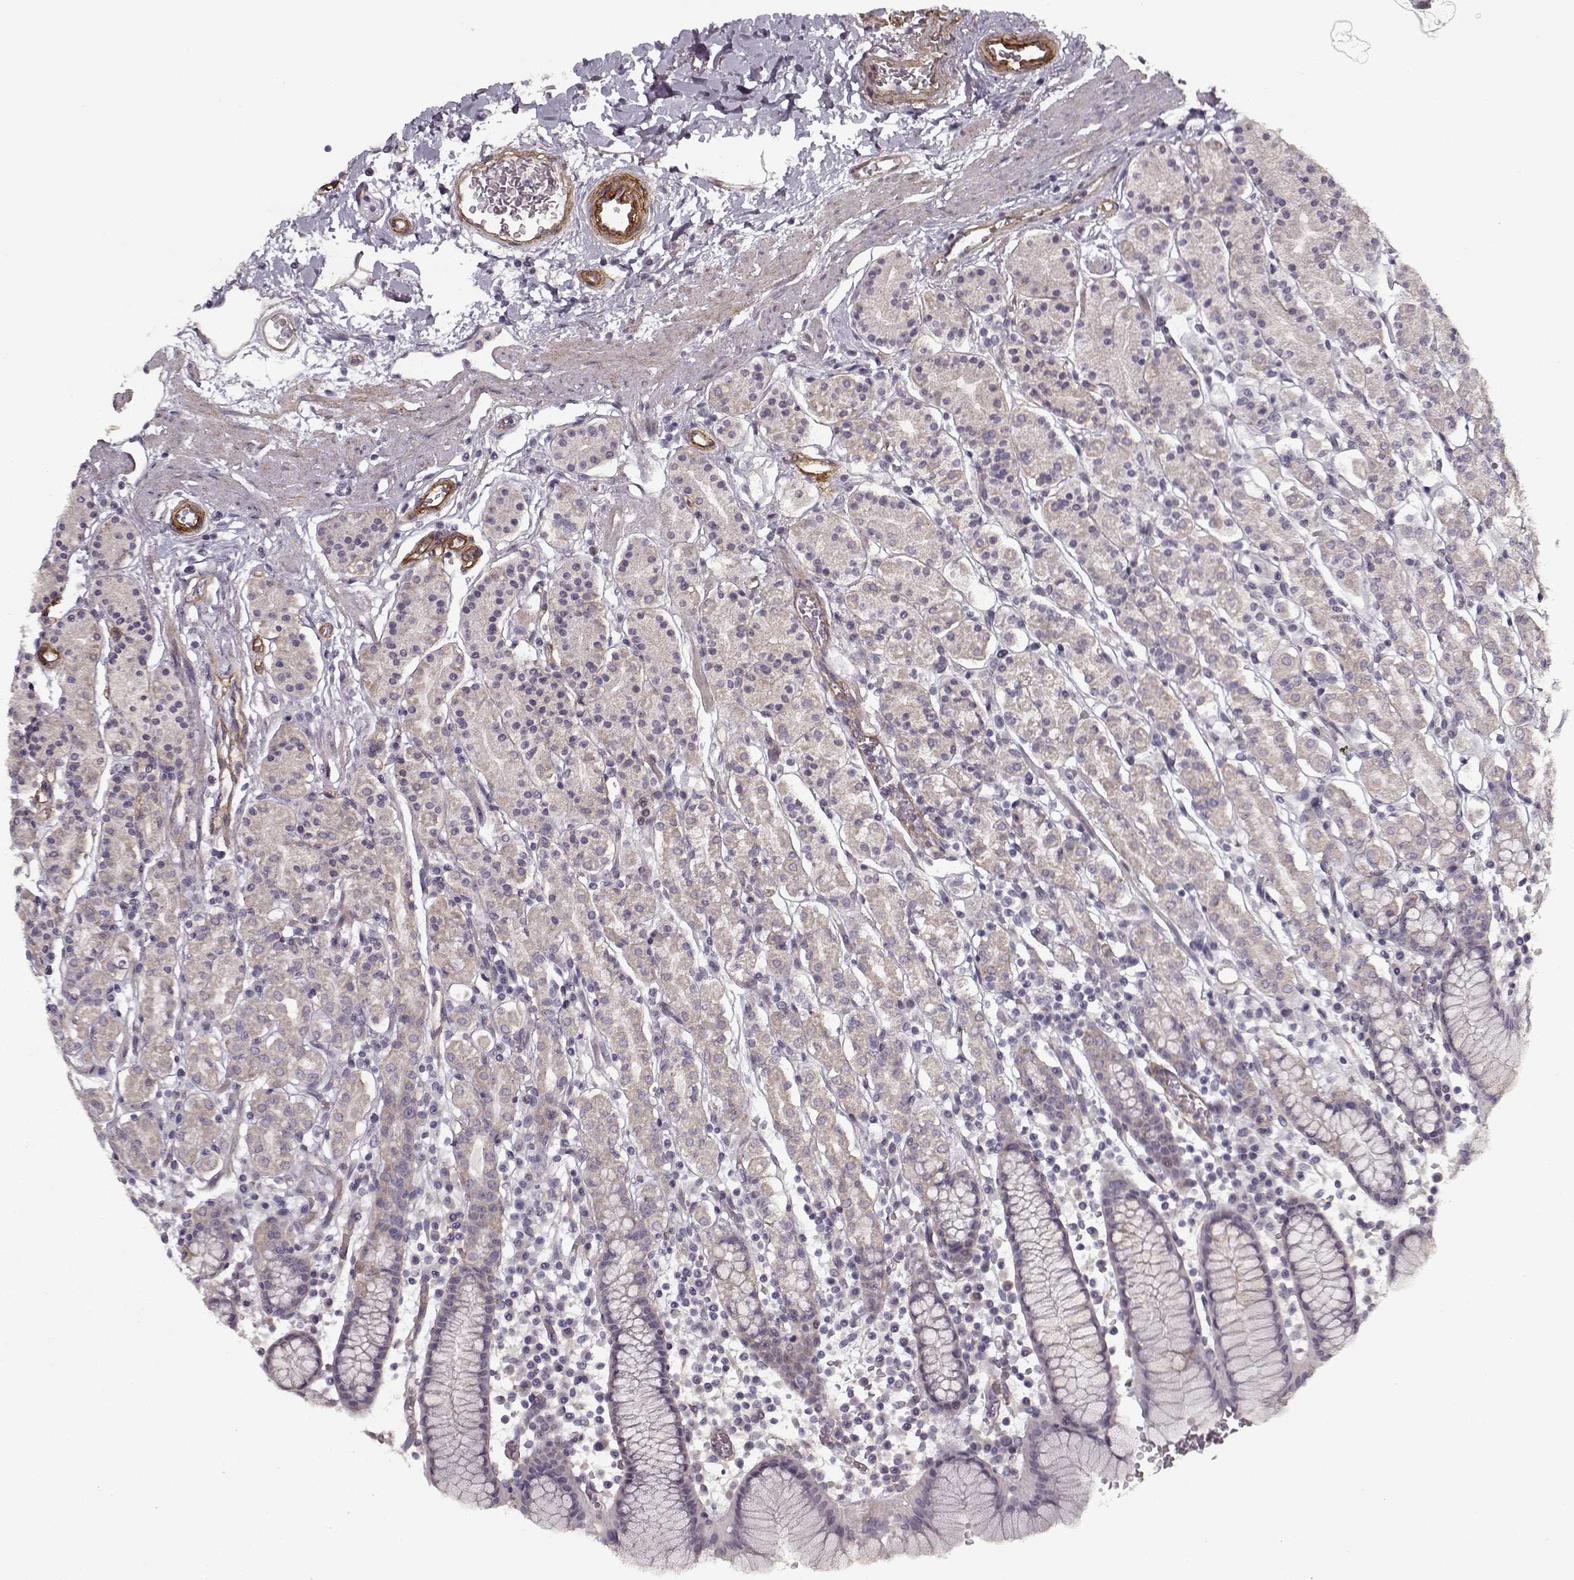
{"staining": {"intensity": "negative", "quantity": "none", "location": "none"}, "tissue": "stomach", "cell_type": "Glandular cells", "image_type": "normal", "snomed": [{"axis": "morphology", "description": "Normal tissue, NOS"}, {"axis": "topography", "description": "Stomach, upper"}, {"axis": "topography", "description": "Stomach"}], "caption": "Immunohistochemistry photomicrograph of benign stomach: human stomach stained with DAB (3,3'-diaminobenzidine) exhibits no significant protein expression in glandular cells. The staining was performed using DAB to visualize the protein expression in brown, while the nuclei were stained in blue with hematoxylin (Magnification: 20x).", "gene": "LAMB2", "patient": {"sex": "male", "age": 62}}